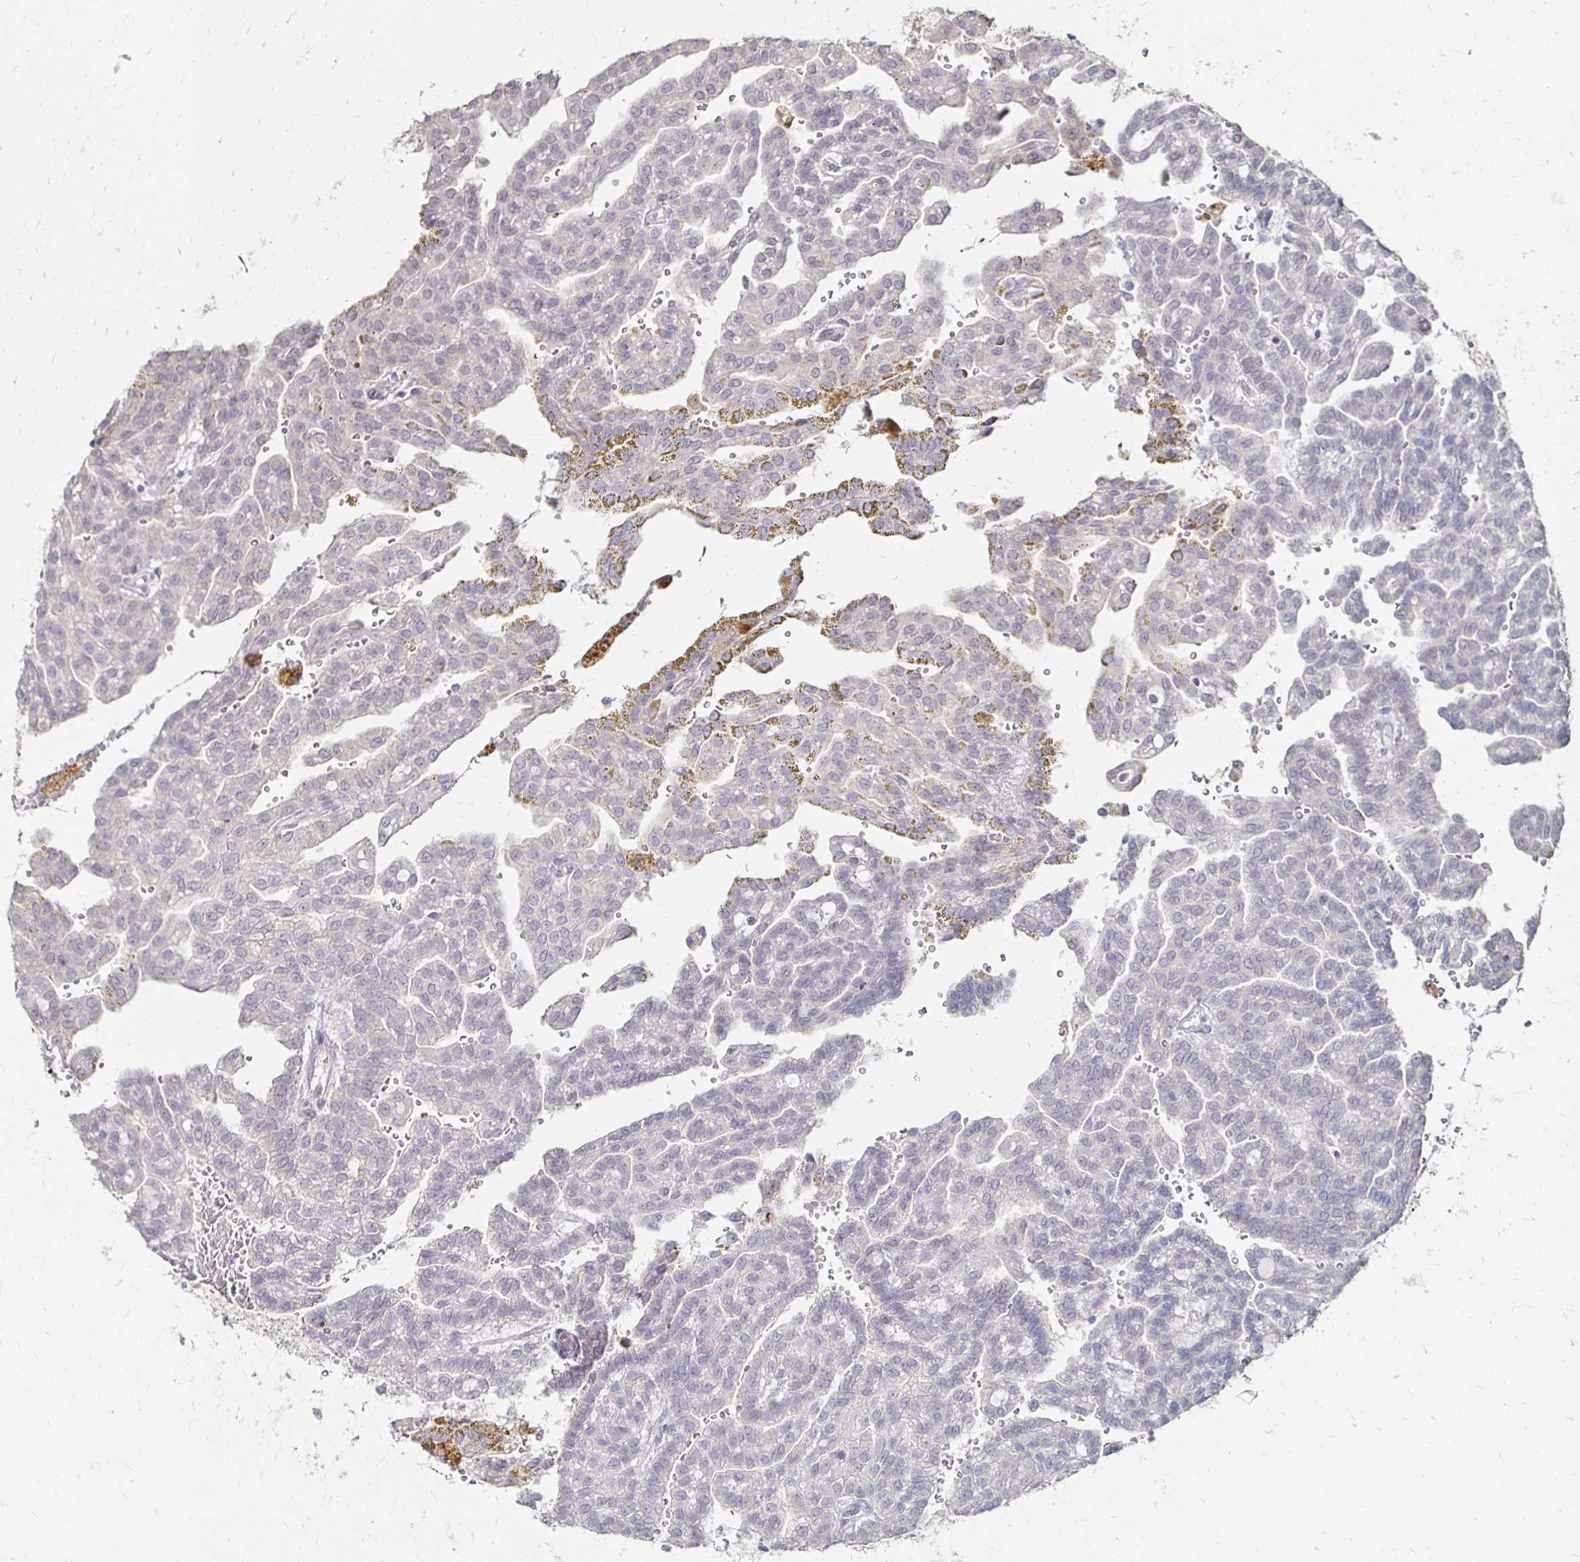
{"staining": {"intensity": "negative", "quantity": "none", "location": "none"}, "tissue": "renal cancer", "cell_type": "Tumor cells", "image_type": "cancer", "snomed": [{"axis": "morphology", "description": "Adenocarcinoma, NOS"}, {"axis": "topography", "description": "Kidney"}], "caption": "This is a micrograph of immunohistochemistry staining of renal cancer (adenocarcinoma), which shows no positivity in tumor cells.", "gene": "ZNF727", "patient": {"sex": "male", "age": 63}}